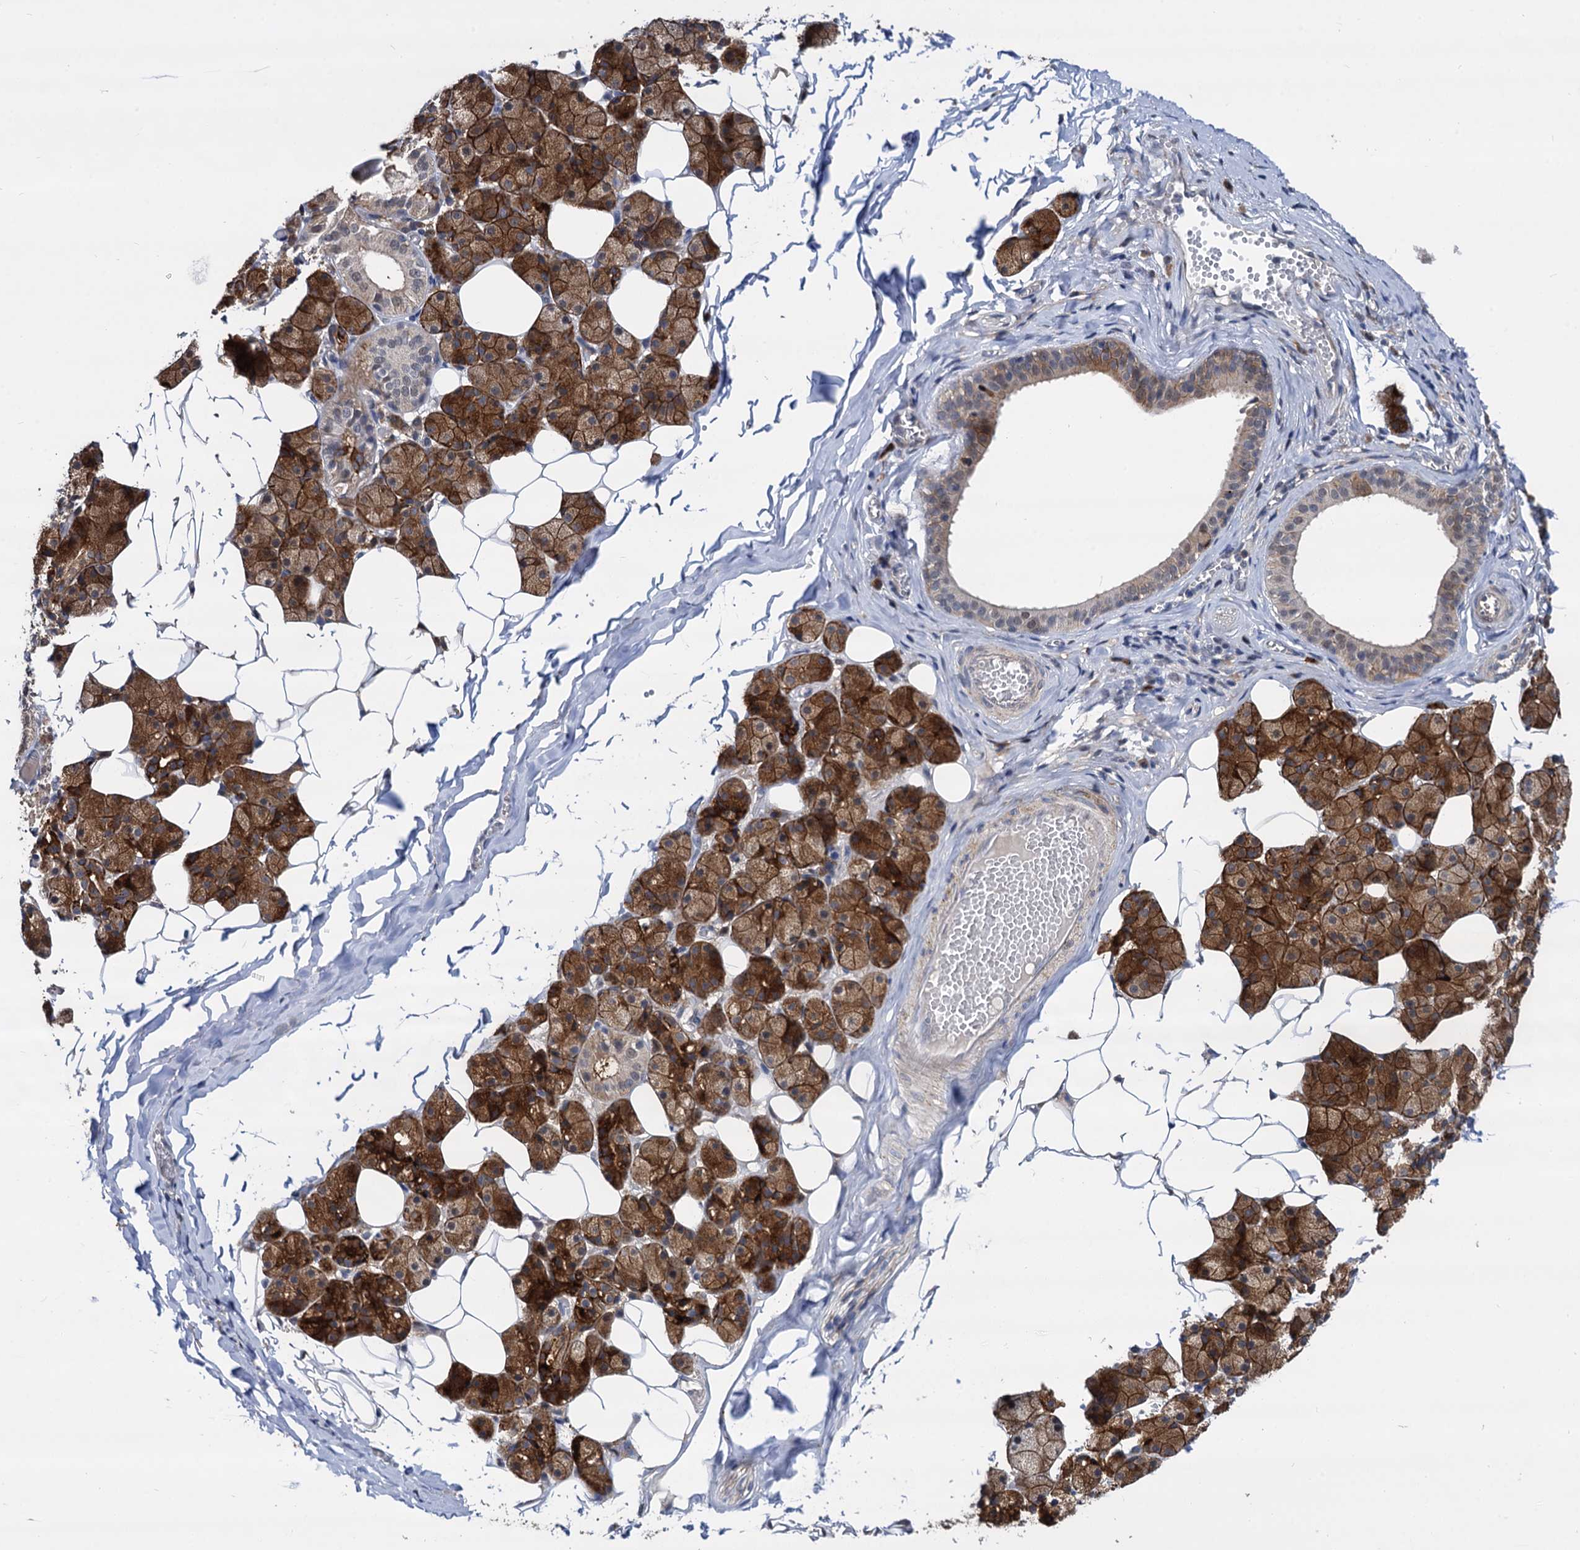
{"staining": {"intensity": "strong", "quantity": ">75%", "location": "cytoplasmic/membranous"}, "tissue": "salivary gland", "cell_type": "Glandular cells", "image_type": "normal", "snomed": [{"axis": "morphology", "description": "Normal tissue, NOS"}, {"axis": "topography", "description": "Salivary gland"}], "caption": "An immunohistochemistry (IHC) photomicrograph of benign tissue is shown. Protein staining in brown labels strong cytoplasmic/membranous positivity in salivary gland within glandular cells. (brown staining indicates protein expression, while blue staining denotes nuclei).", "gene": "PSMD4", "patient": {"sex": "female", "age": 33}}